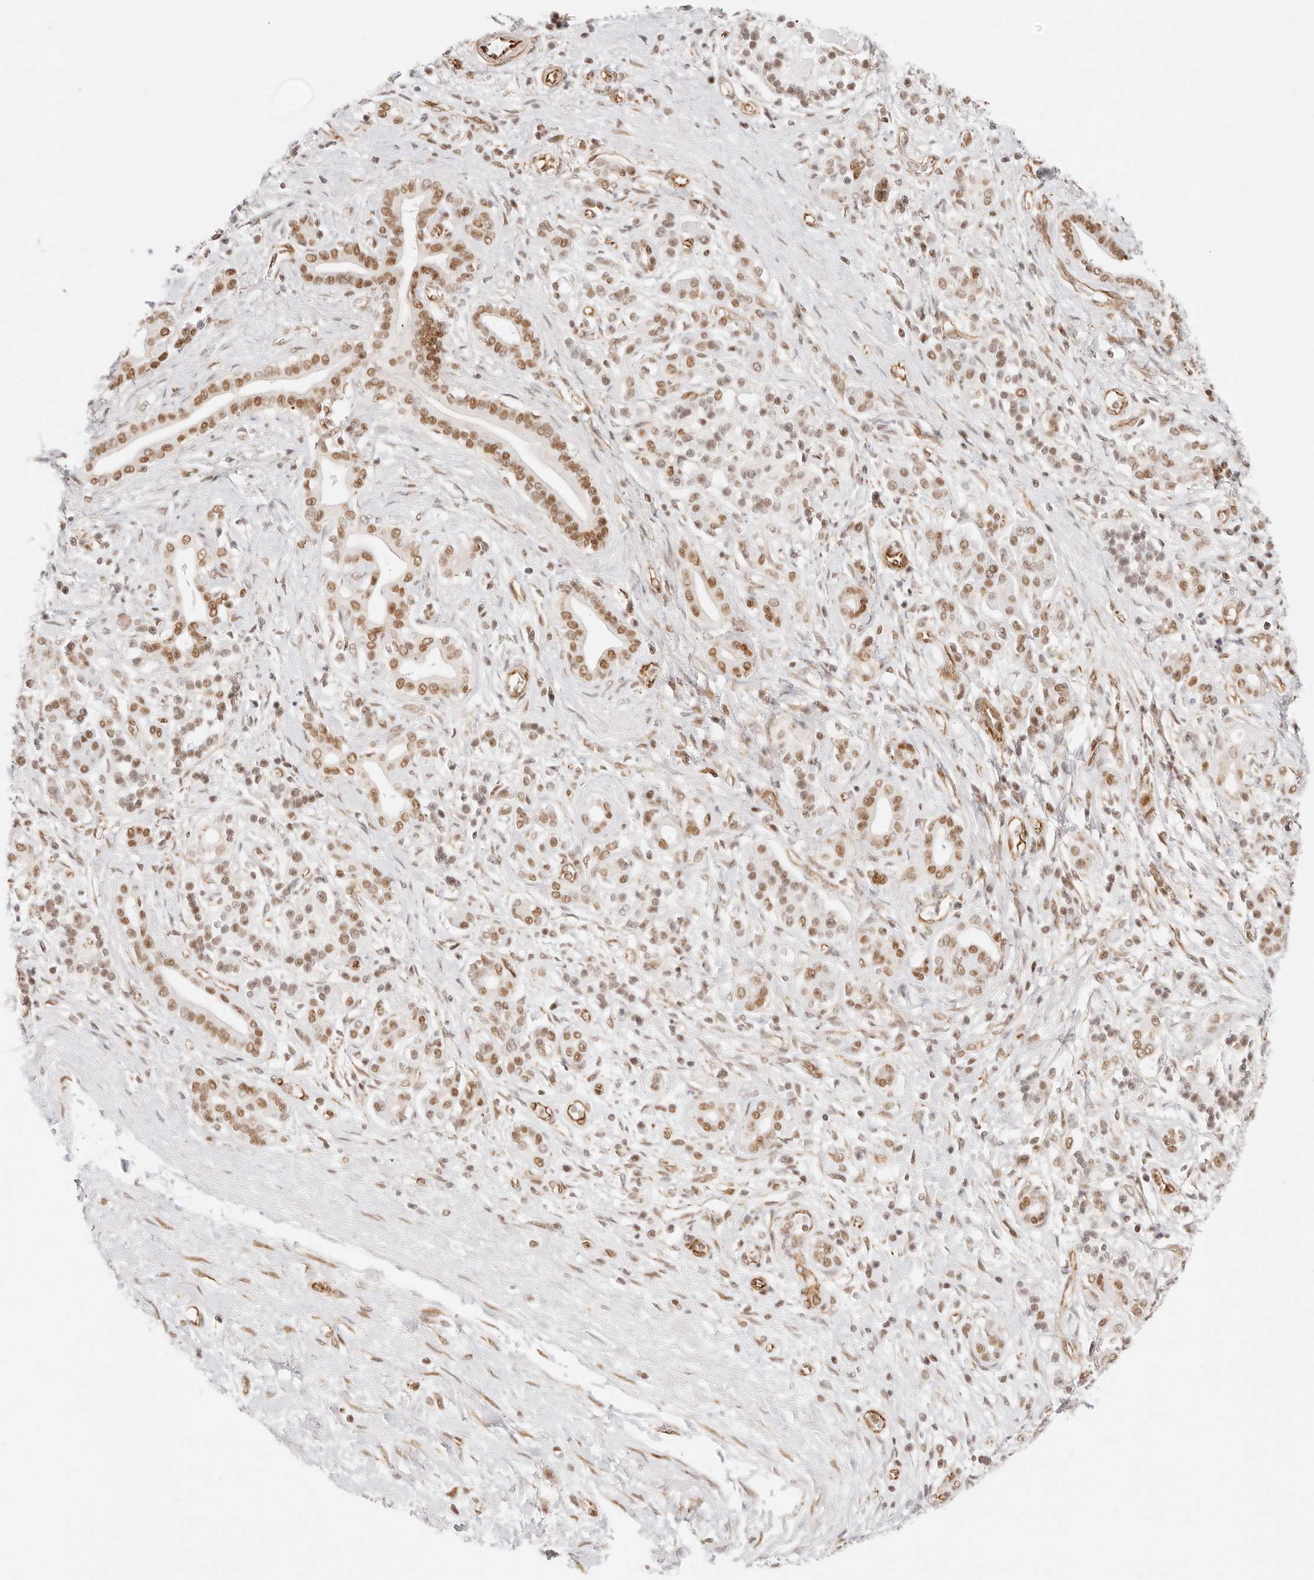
{"staining": {"intensity": "moderate", "quantity": ">75%", "location": "nuclear"}, "tissue": "pancreatic cancer", "cell_type": "Tumor cells", "image_type": "cancer", "snomed": [{"axis": "morphology", "description": "Adenocarcinoma, NOS"}, {"axis": "topography", "description": "Pancreas"}], "caption": "IHC (DAB) staining of human pancreatic adenocarcinoma displays moderate nuclear protein expression in about >75% of tumor cells.", "gene": "ZC3H11A", "patient": {"sex": "male", "age": 78}}